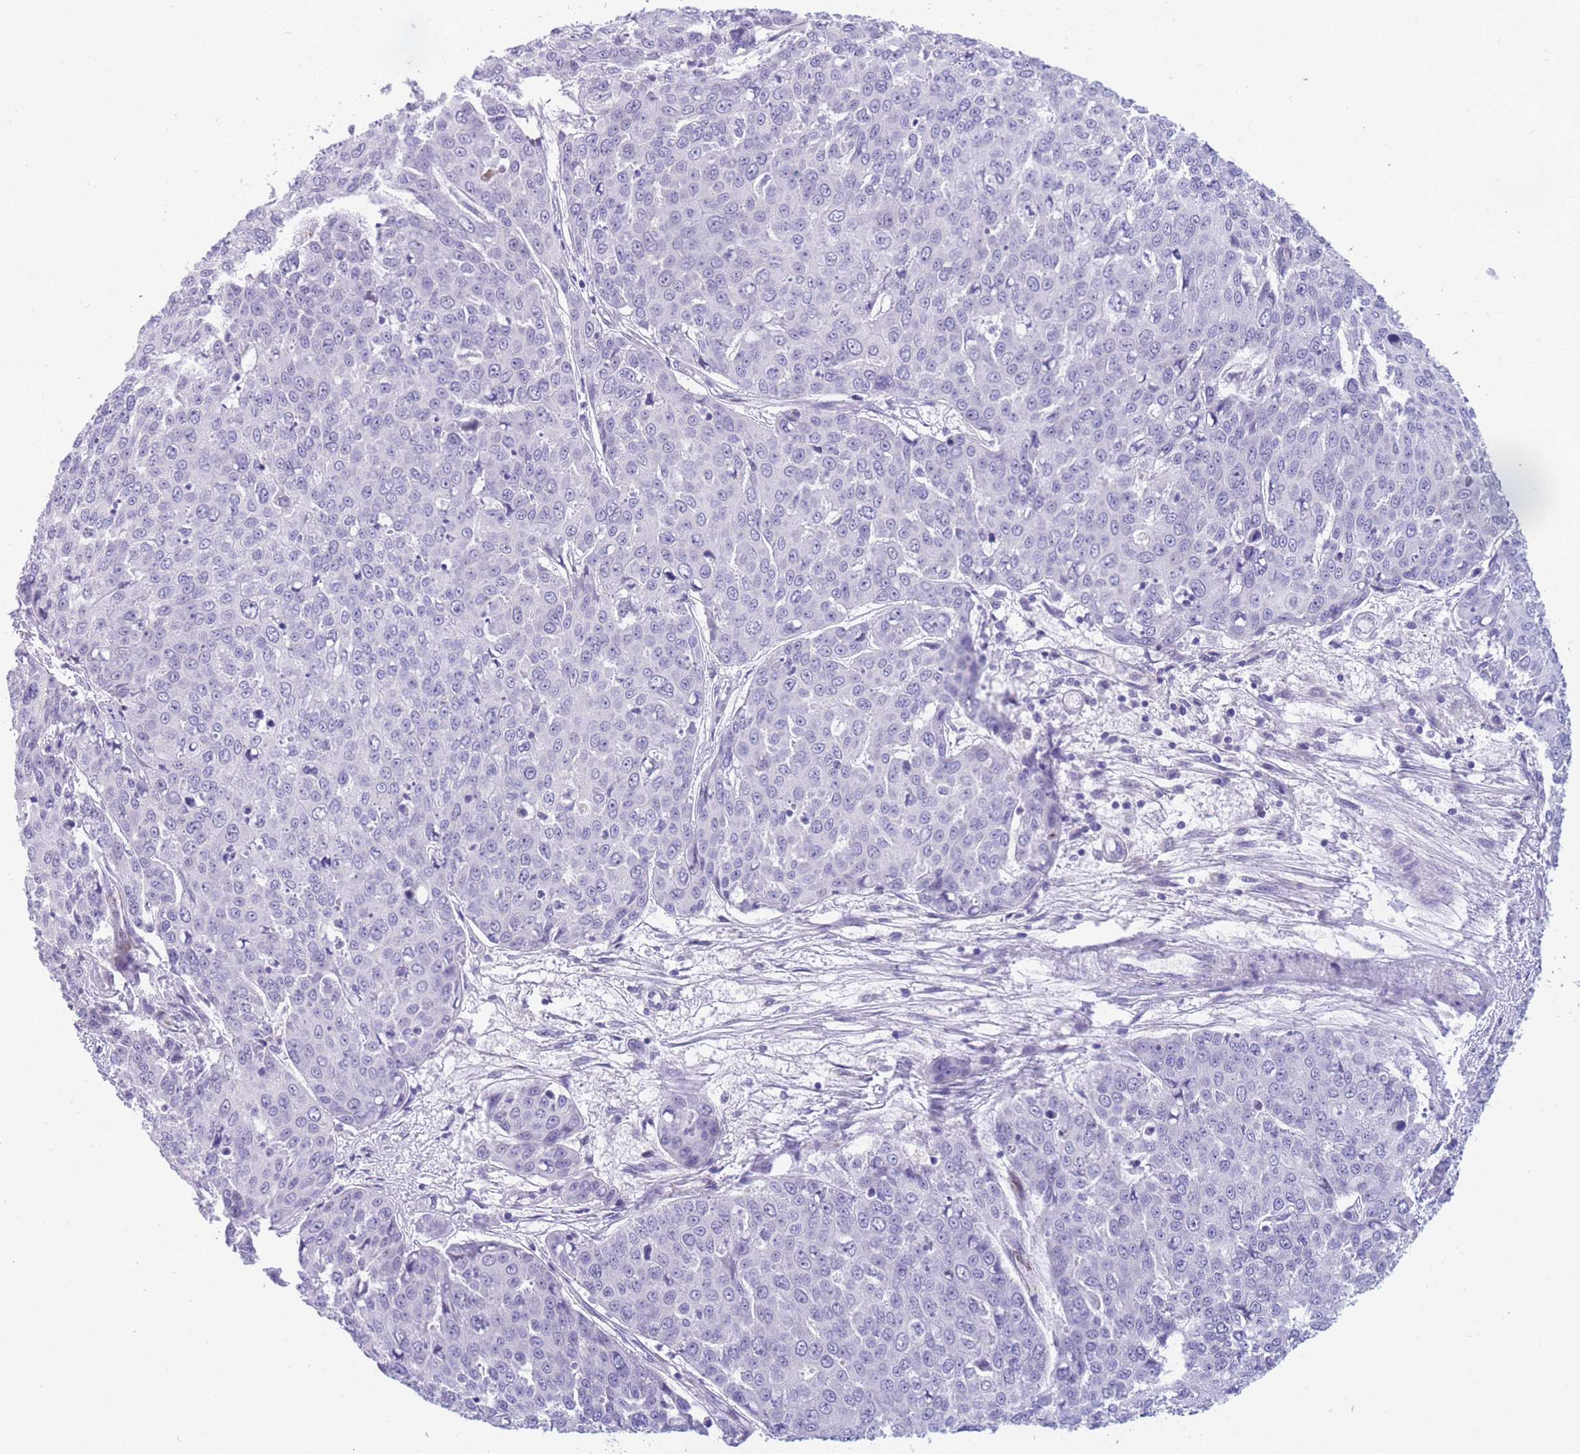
{"staining": {"intensity": "negative", "quantity": "none", "location": "none"}, "tissue": "skin cancer", "cell_type": "Tumor cells", "image_type": "cancer", "snomed": [{"axis": "morphology", "description": "Squamous cell carcinoma, NOS"}, {"axis": "topography", "description": "Skin"}], "caption": "Tumor cells show no significant staining in squamous cell carcinoma (skin).", "gene": "DDX49", "patient": {"sex": "male", "age": 71}}